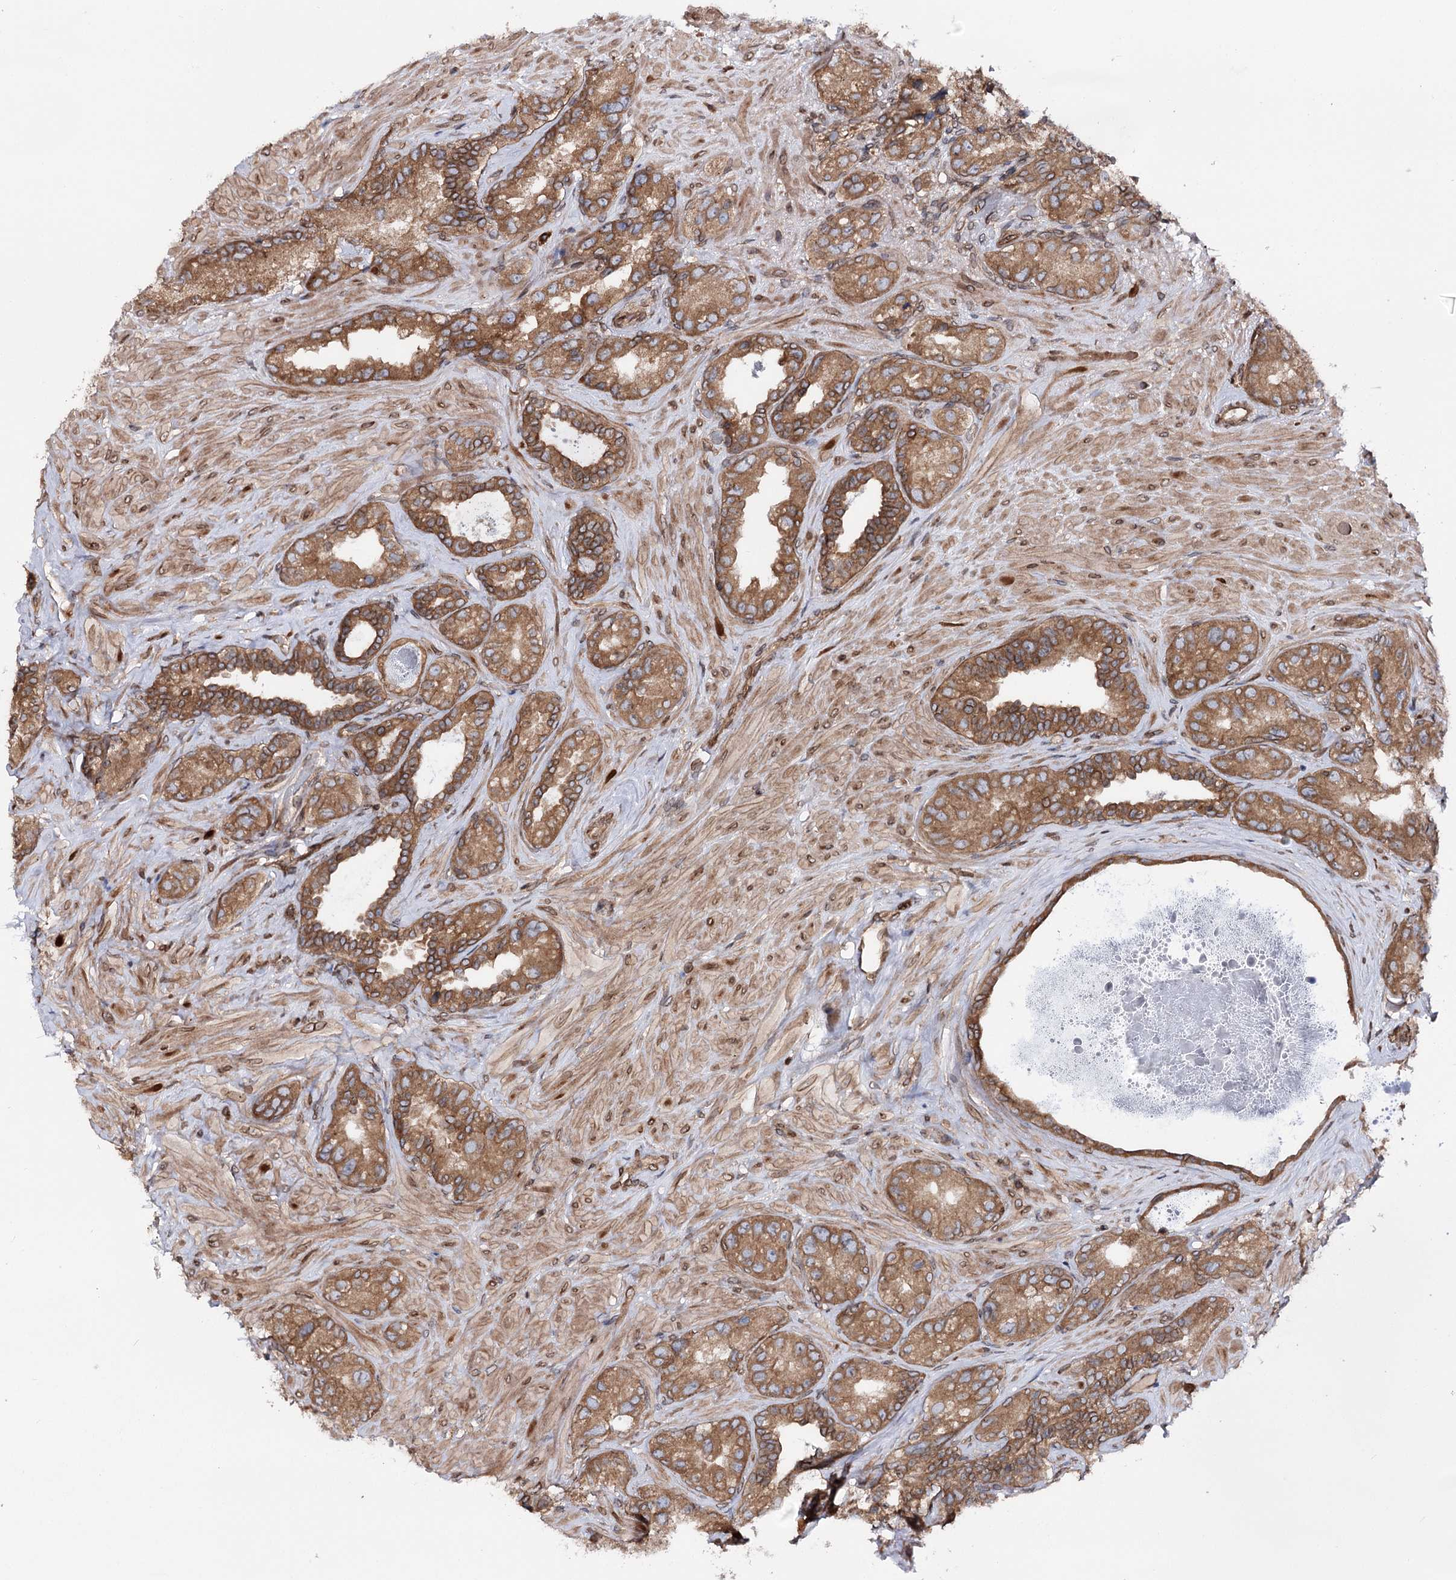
{"staining": {"intensity": "strong", "quantity": ">75%", "location": "cytoplasmic/membranous,nuclear"}, "tissue": "seminal vesicle", "cell_type": "Glandular cells", "image_type": "normal", "snomed": [{"axis": "morphology", "description": "Normal tissue, NOS"}, {"axis": "topography", "description": "Seminal veicle"}, {"axis": "topography", "description": "Peripheral nerve tissue"}], "caption": "Immunohistochemical staining of normal seminal vesicle reveals strong cytoplasmic/membranous,nuclear protein positivity in about >75% of glandular cells. (Stains: DAB in brown, nuclei in blue, Microscopy: brightfield microscopy at high magnification).", "gene": "FGFR1OP2", "patient": {"sex": "male", "age": 67}}